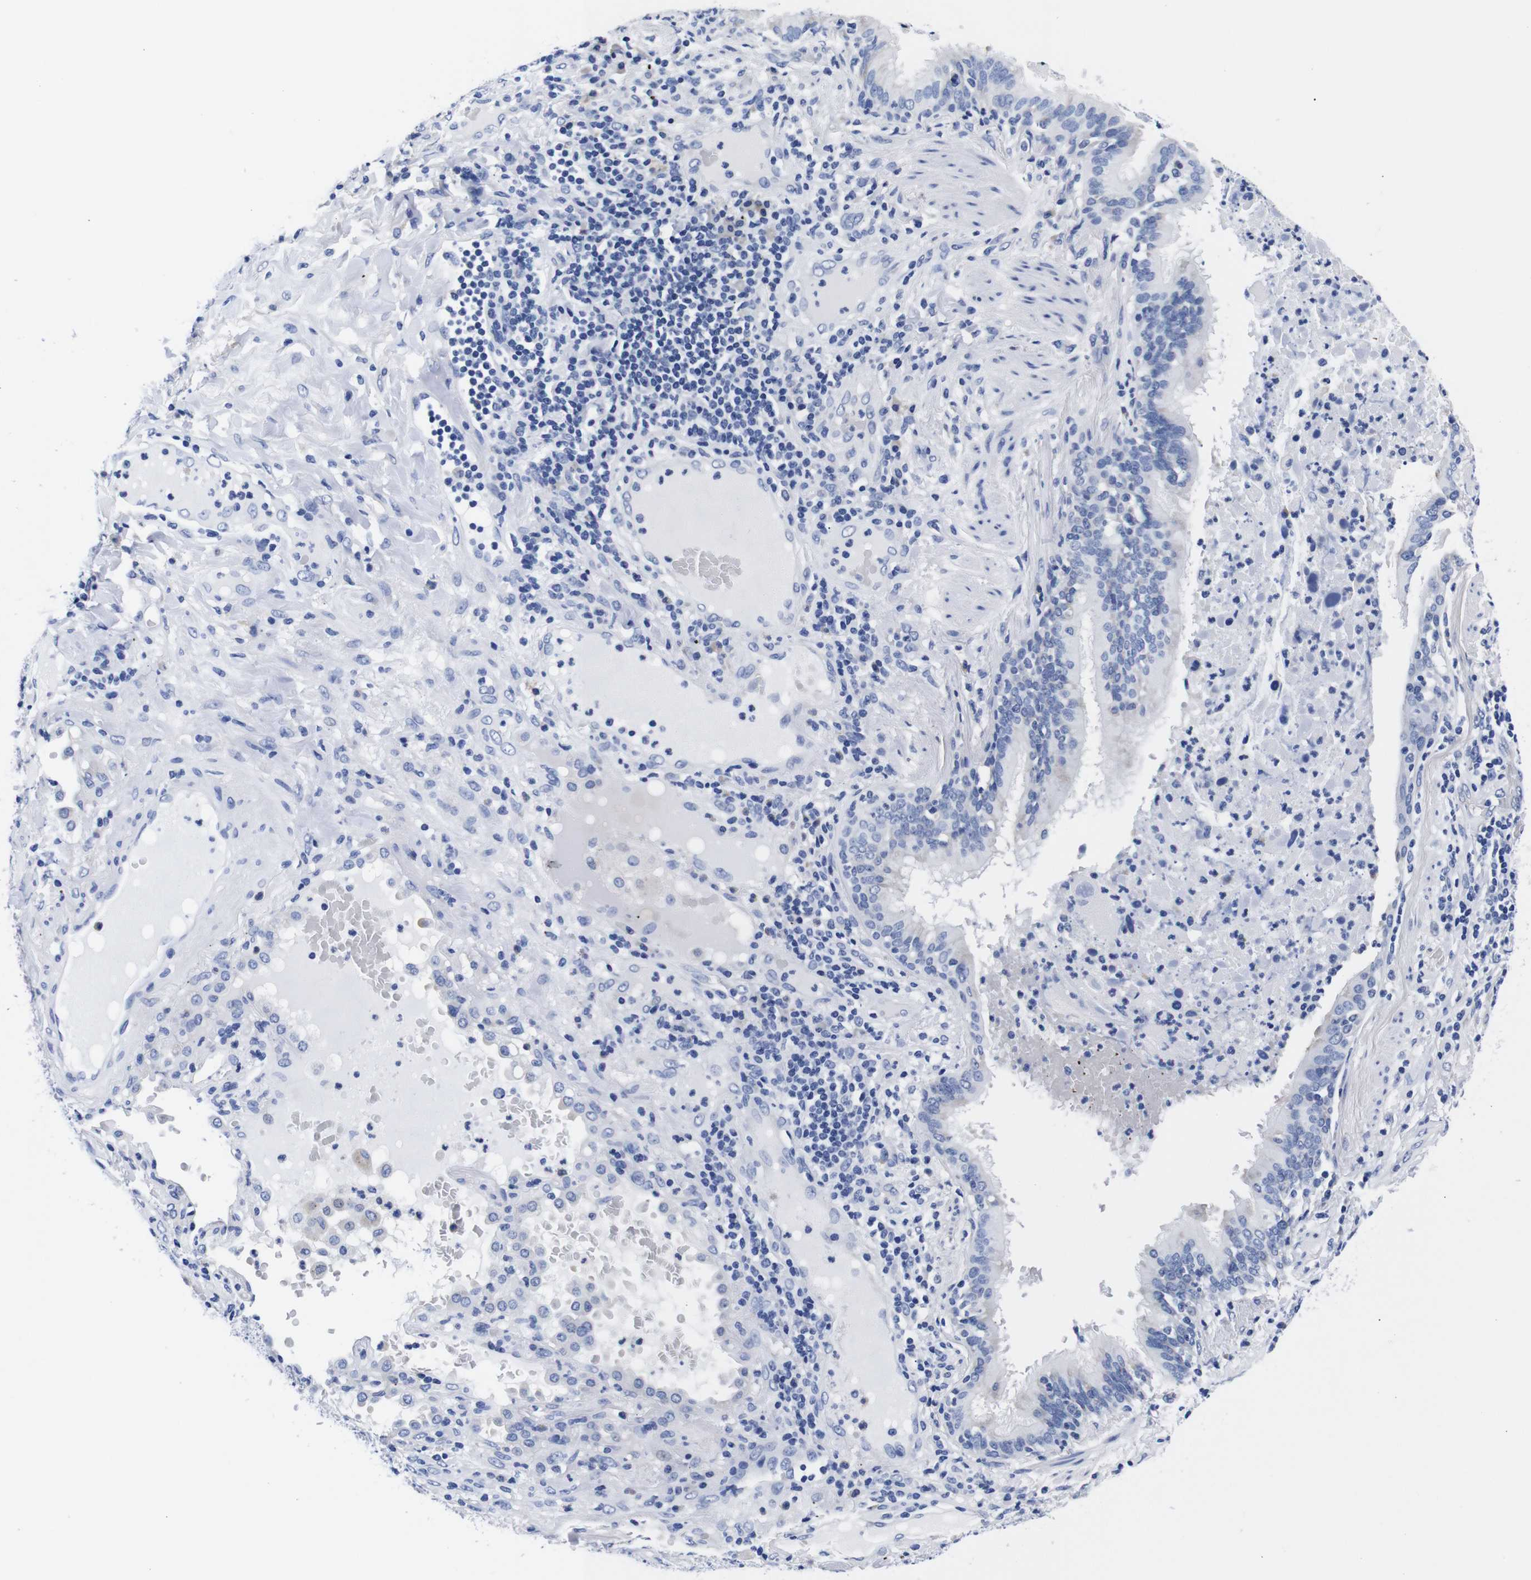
{"staining": {"intensity": "negative", "quantity": "none", "location": "none"}, "tissue": "lung cancer", "cell_type": "Tumor cells", "image_type": "cancer", "snomed": [{"axis": "morphology", "description": "Squamous cell carcinoma, NOS"}, {"axis": "topography", "description": "Lung"}], "caption": "Immunohistochemistry image of neoplastic tissue: lung squamous cell carcinoma stained with DAB (3,3'-diaminobenzidine) exhibits no significant protein staining in tumor cells.", "gene": "CLEC4G", "patient": {"sex": "male", "age": 57}}